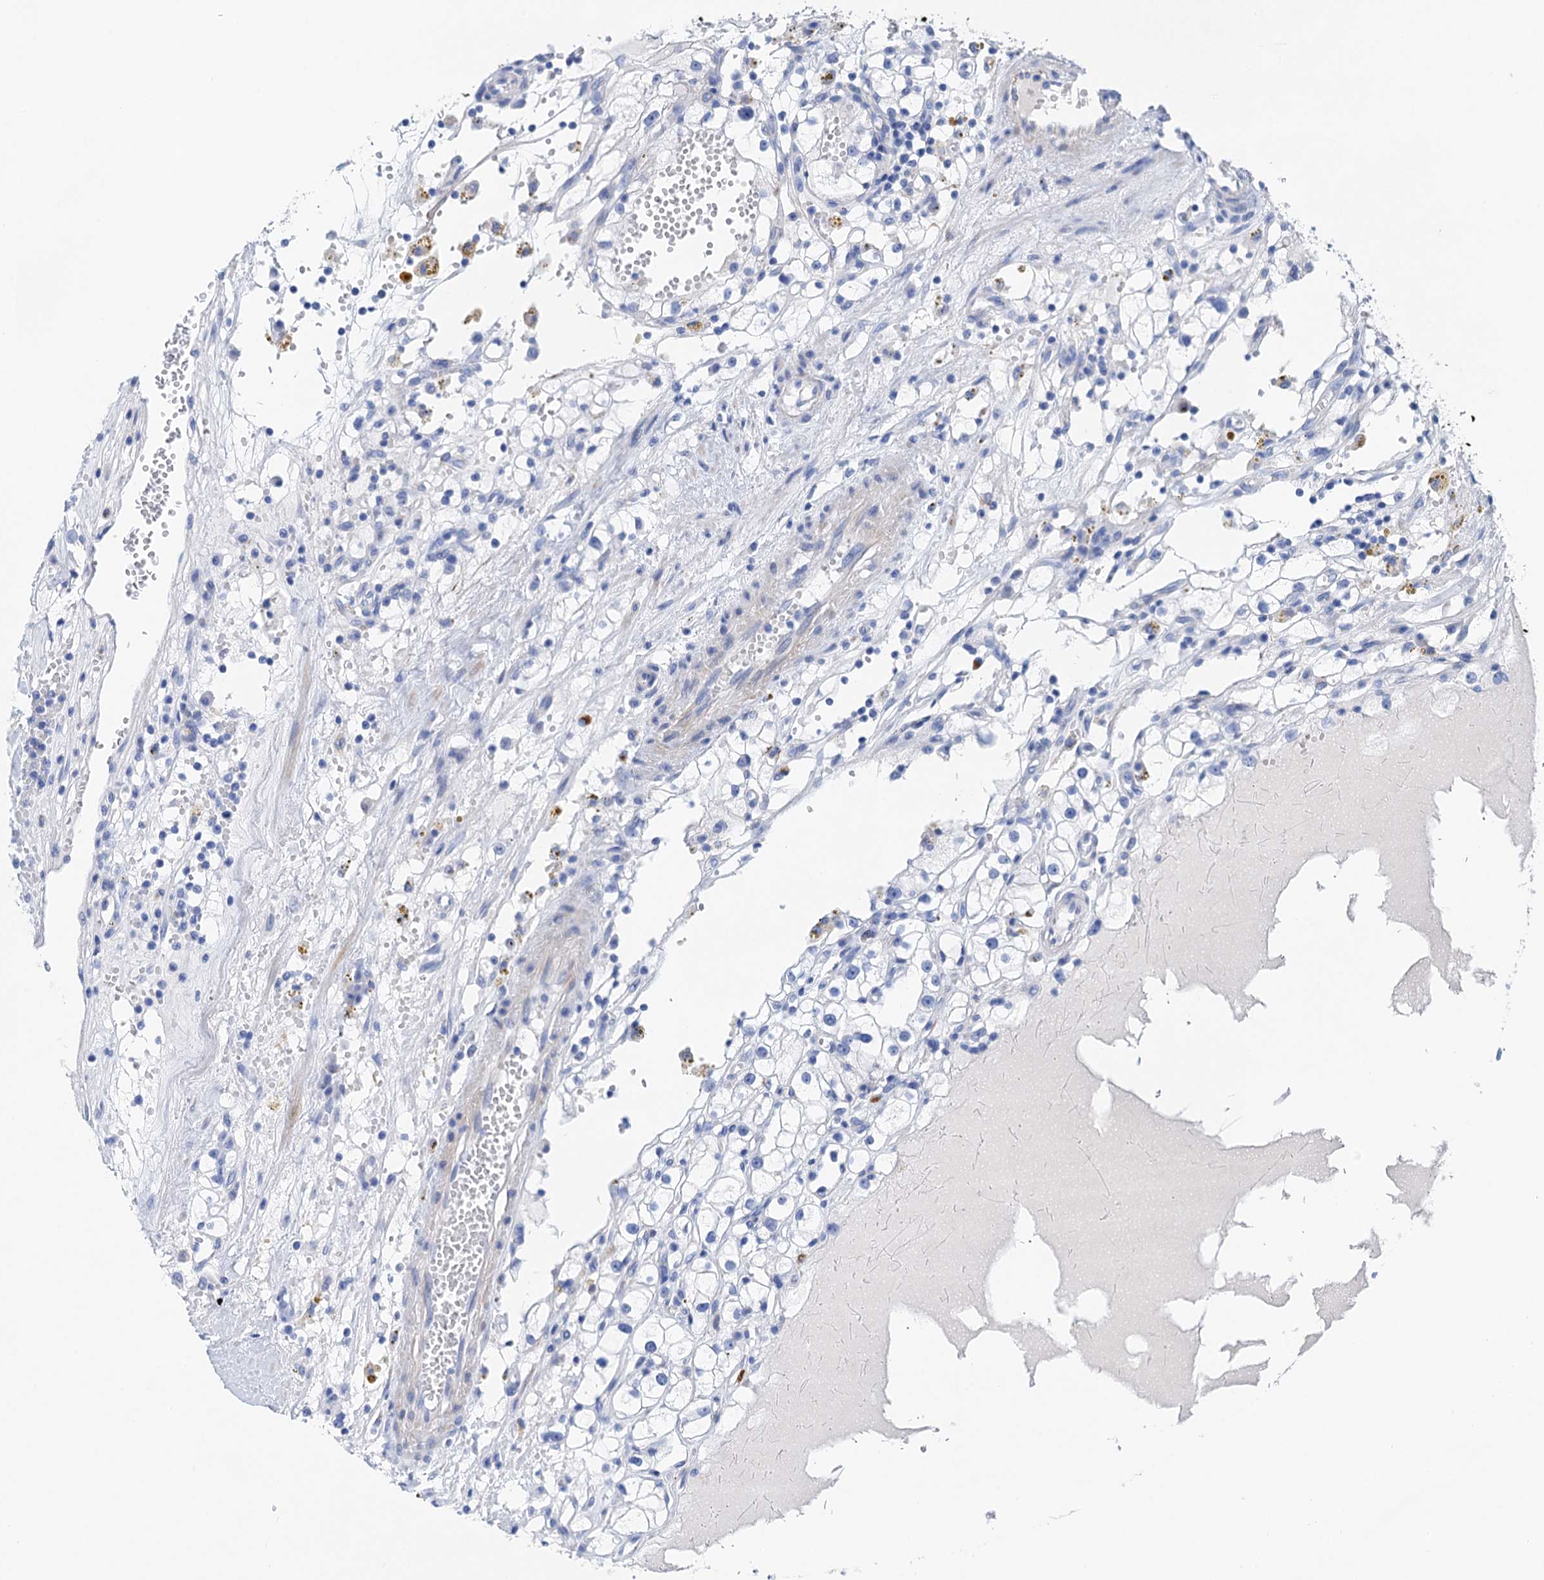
{"staining": {"intensity": "negative", "quantity": "none", "location": "none"}, "tissue": "renal cancer", "cell_type": "Tumor cells", "image_type": "cancer", "snomed": [{"axis": "morphology", "description": "Adenocarcinoma, NOS"}, {"axis": "topography", "description": "Kidney"}], "caption": "Human renal cancer (adenocarcinoma) stained for a protein using IHC shows no expression in tumor cells.", "gene": "NLRP10", "patient": {"sex": "male", "age": 56}}